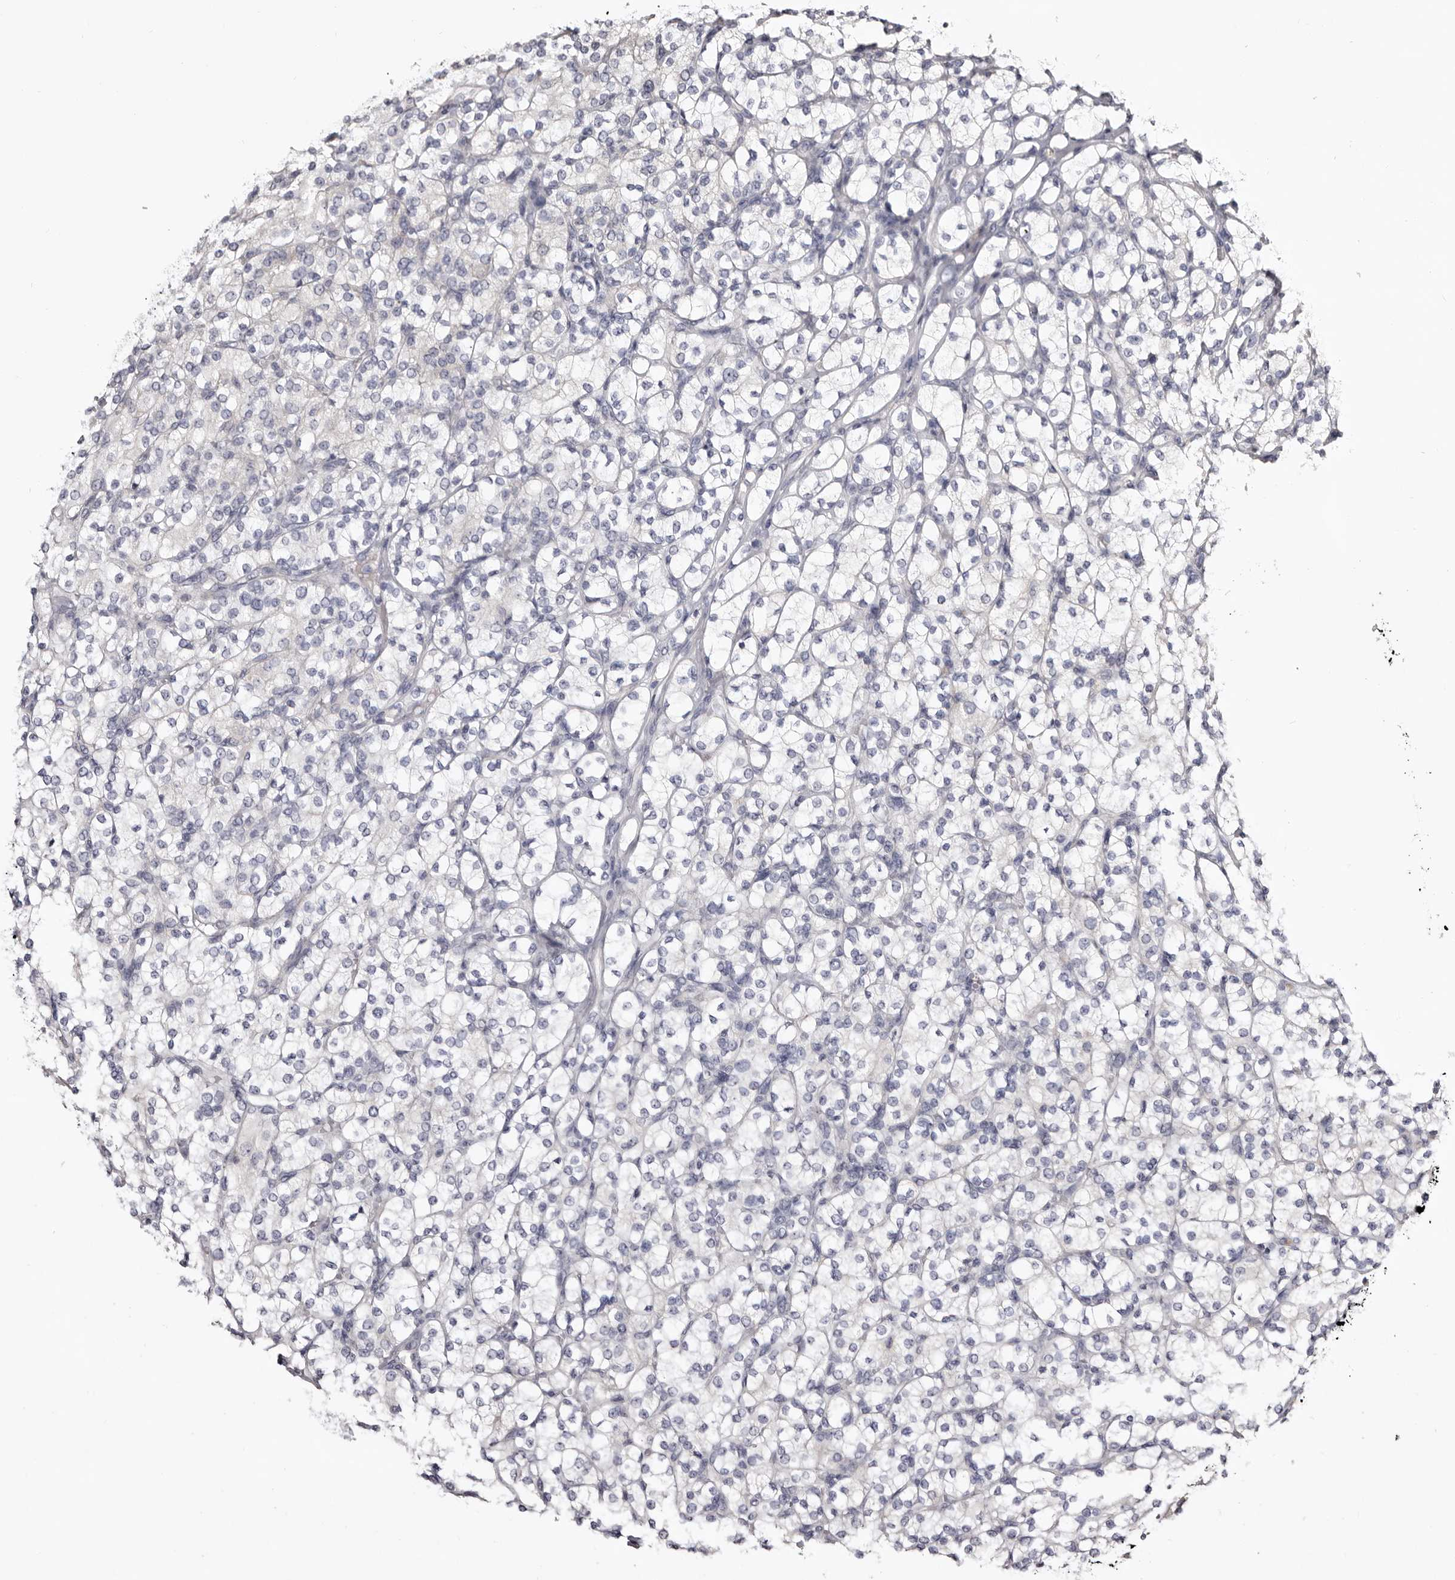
{"staining": {"intensity": "negative", "quantity": "none", "location": "none"}, "tissue": "renal cancer", "cell_type": "Tumor cells", "image_type": "cancer", "snomed": [{"axis": "morphology", "description": "Adenocarcinoma, NOS"}, {"axis": "topography", "description": "Kidney"}], "caption": "IHC micrograph of renal cancer stained for a protein (brown), which exhibits no staining in tumor cells. (Immunohistochemistry, brightfield microscopy, high magnification).", "gene": "CASQ1", "patient": {"sex": "male", "age": 77}}